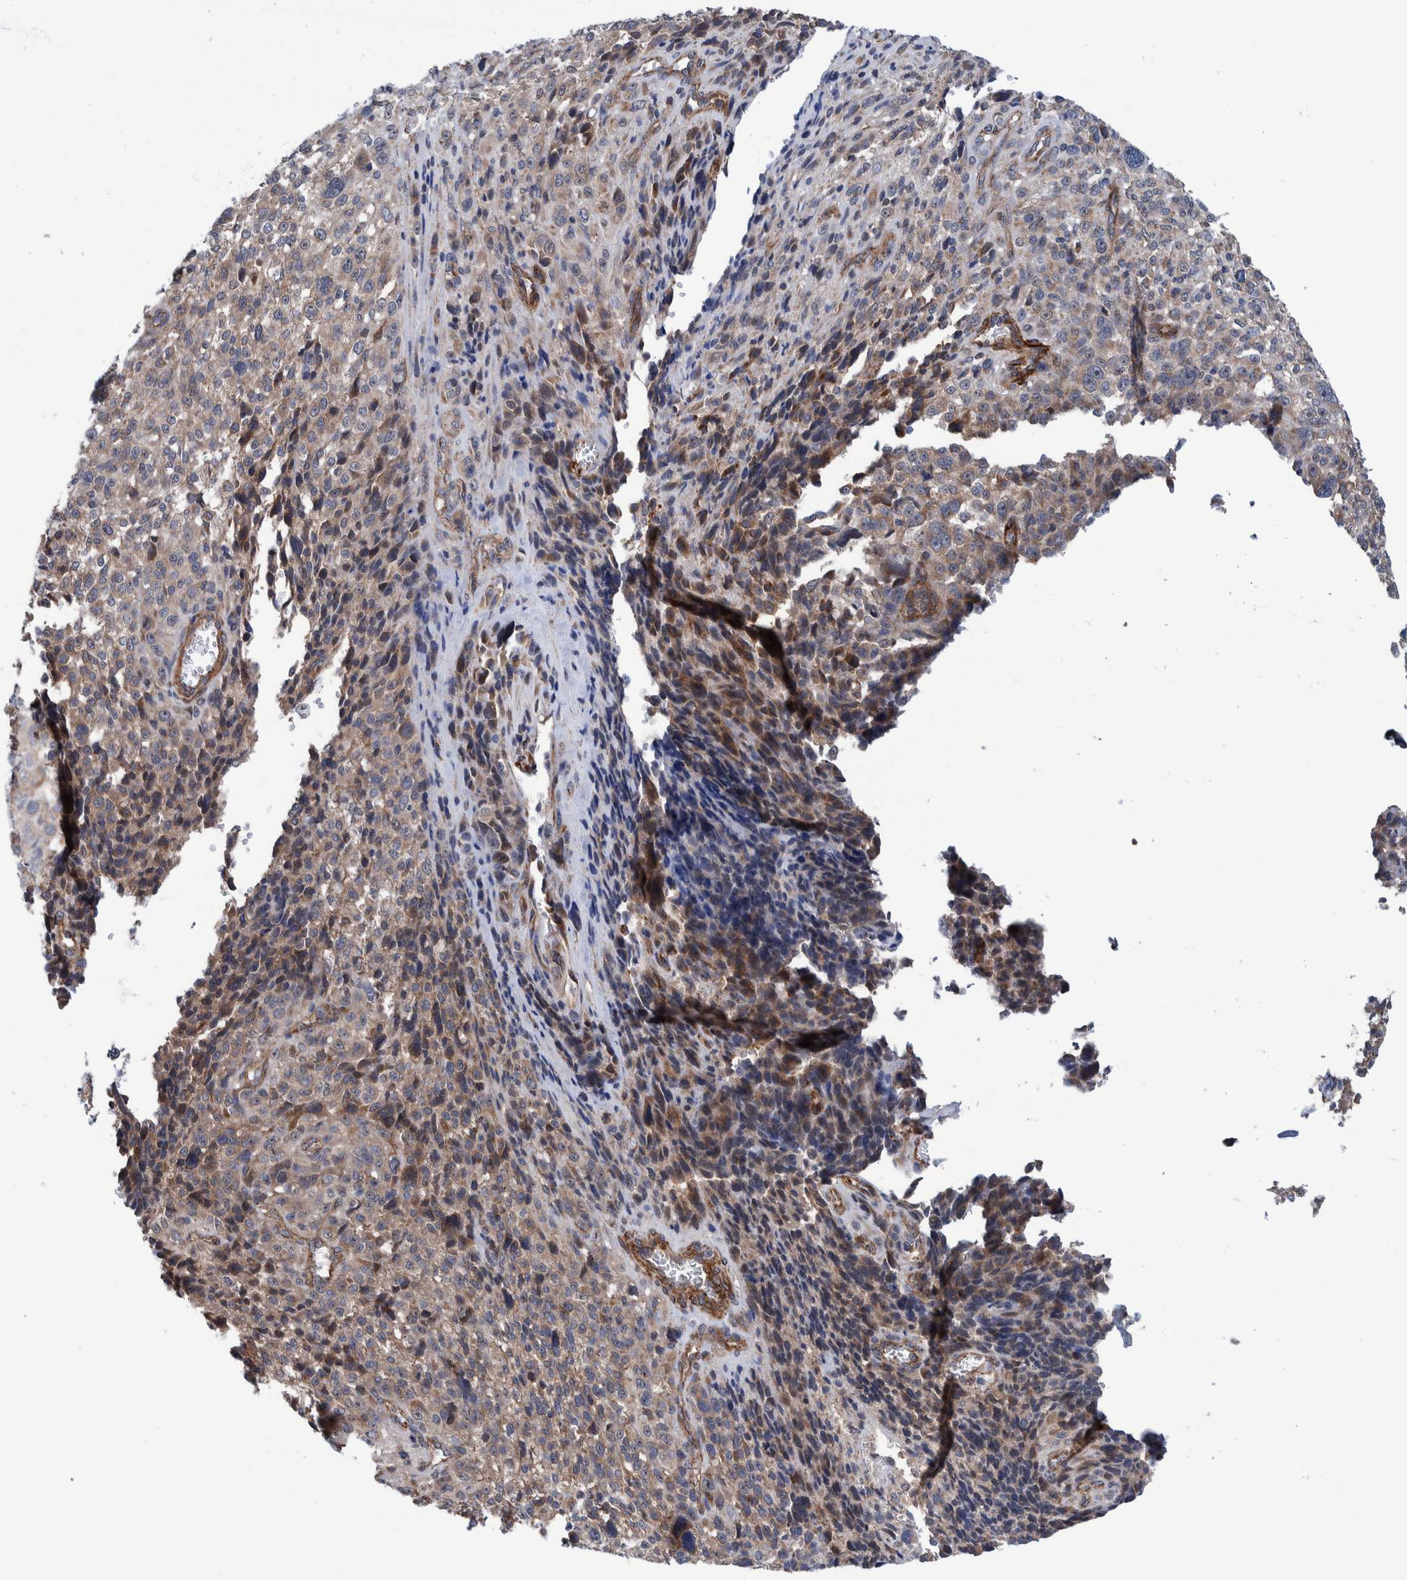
{"staining": {"intensity": "weak", "quantity": "<25%", "location": "cytoplasmic/membranous"}, "tissue": "melanoma", "cell_type": "Tumor cells", "image_type": "cancer", "snomed": [{"axis": "morphology", "description": "Malignant melanoma, NOS"}, {"axis": "topography", "description": "Skin"}], "caption": "A high-resolution histopathology image shows immunohistochemistry staining of malignant melanoma, which demonstrates no significant staining in tumor cells.", "gene": "SLC25A10", "patient": {"sex": "female", "age": 55}}